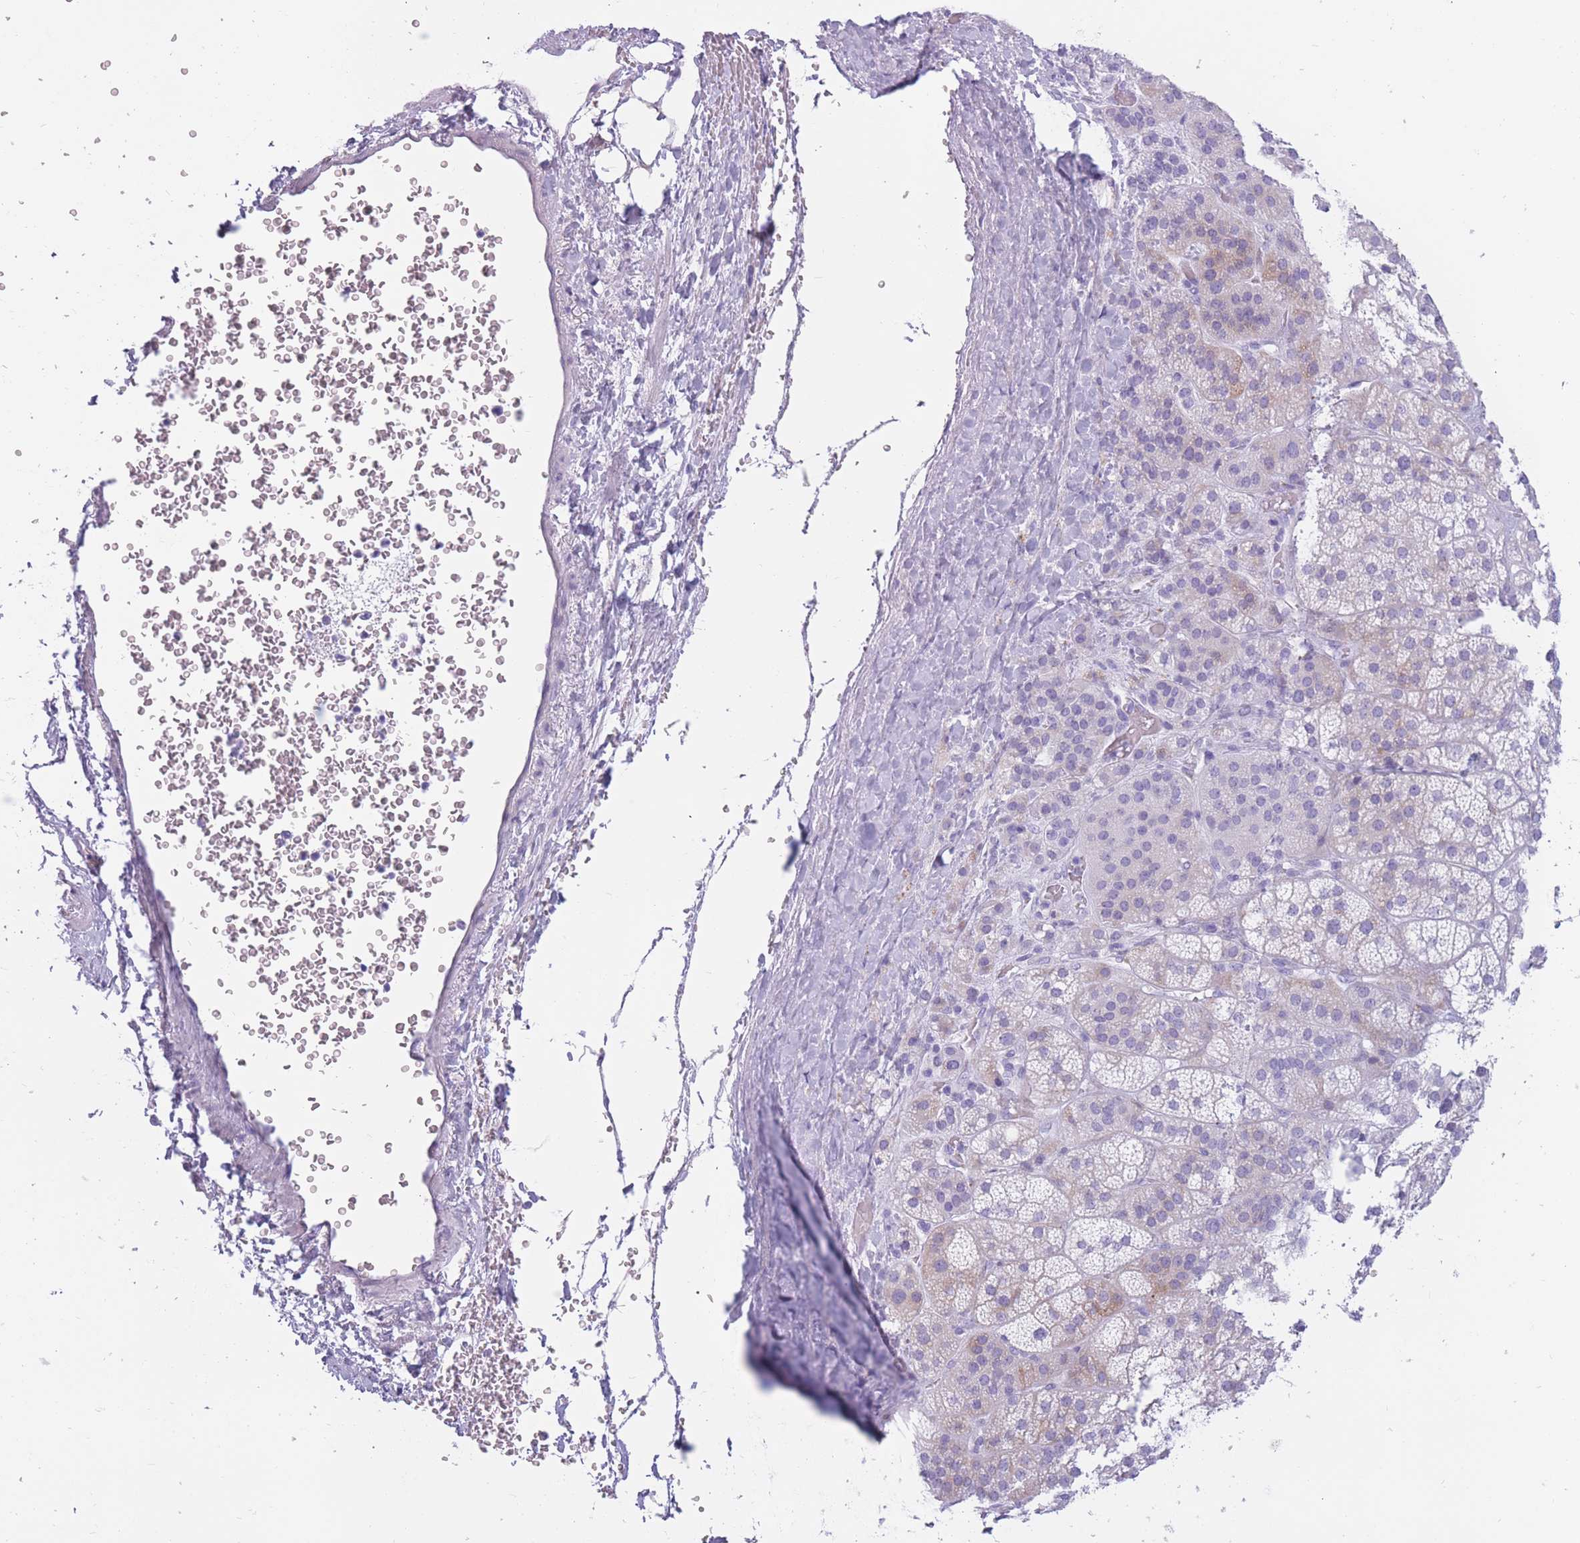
{"staining": {"intensity": "negative", "quantity": "none", "location": "none"}, "tissue": "adrenal gland", "cell_type": "Glandular cells", "image_type": "normal", "snomed": [{"axis": "morphology", "description": "Normal tissue, NOS"}, {"axis": "topography", "description": "Adrenal gland"}], "caption": "Immunohistochemistry of benign human adrenal gland exhibits no staining in glandular cells. (Stains: DAB (3,3'-diaminobenzidine) immunohistochemistry (IHC) with hematoxylin counter stain, Microscopy: brightfield microscopy at high magnification).", "gene": "COL27A1", "patient": {"sex": "female", "age": 70}}